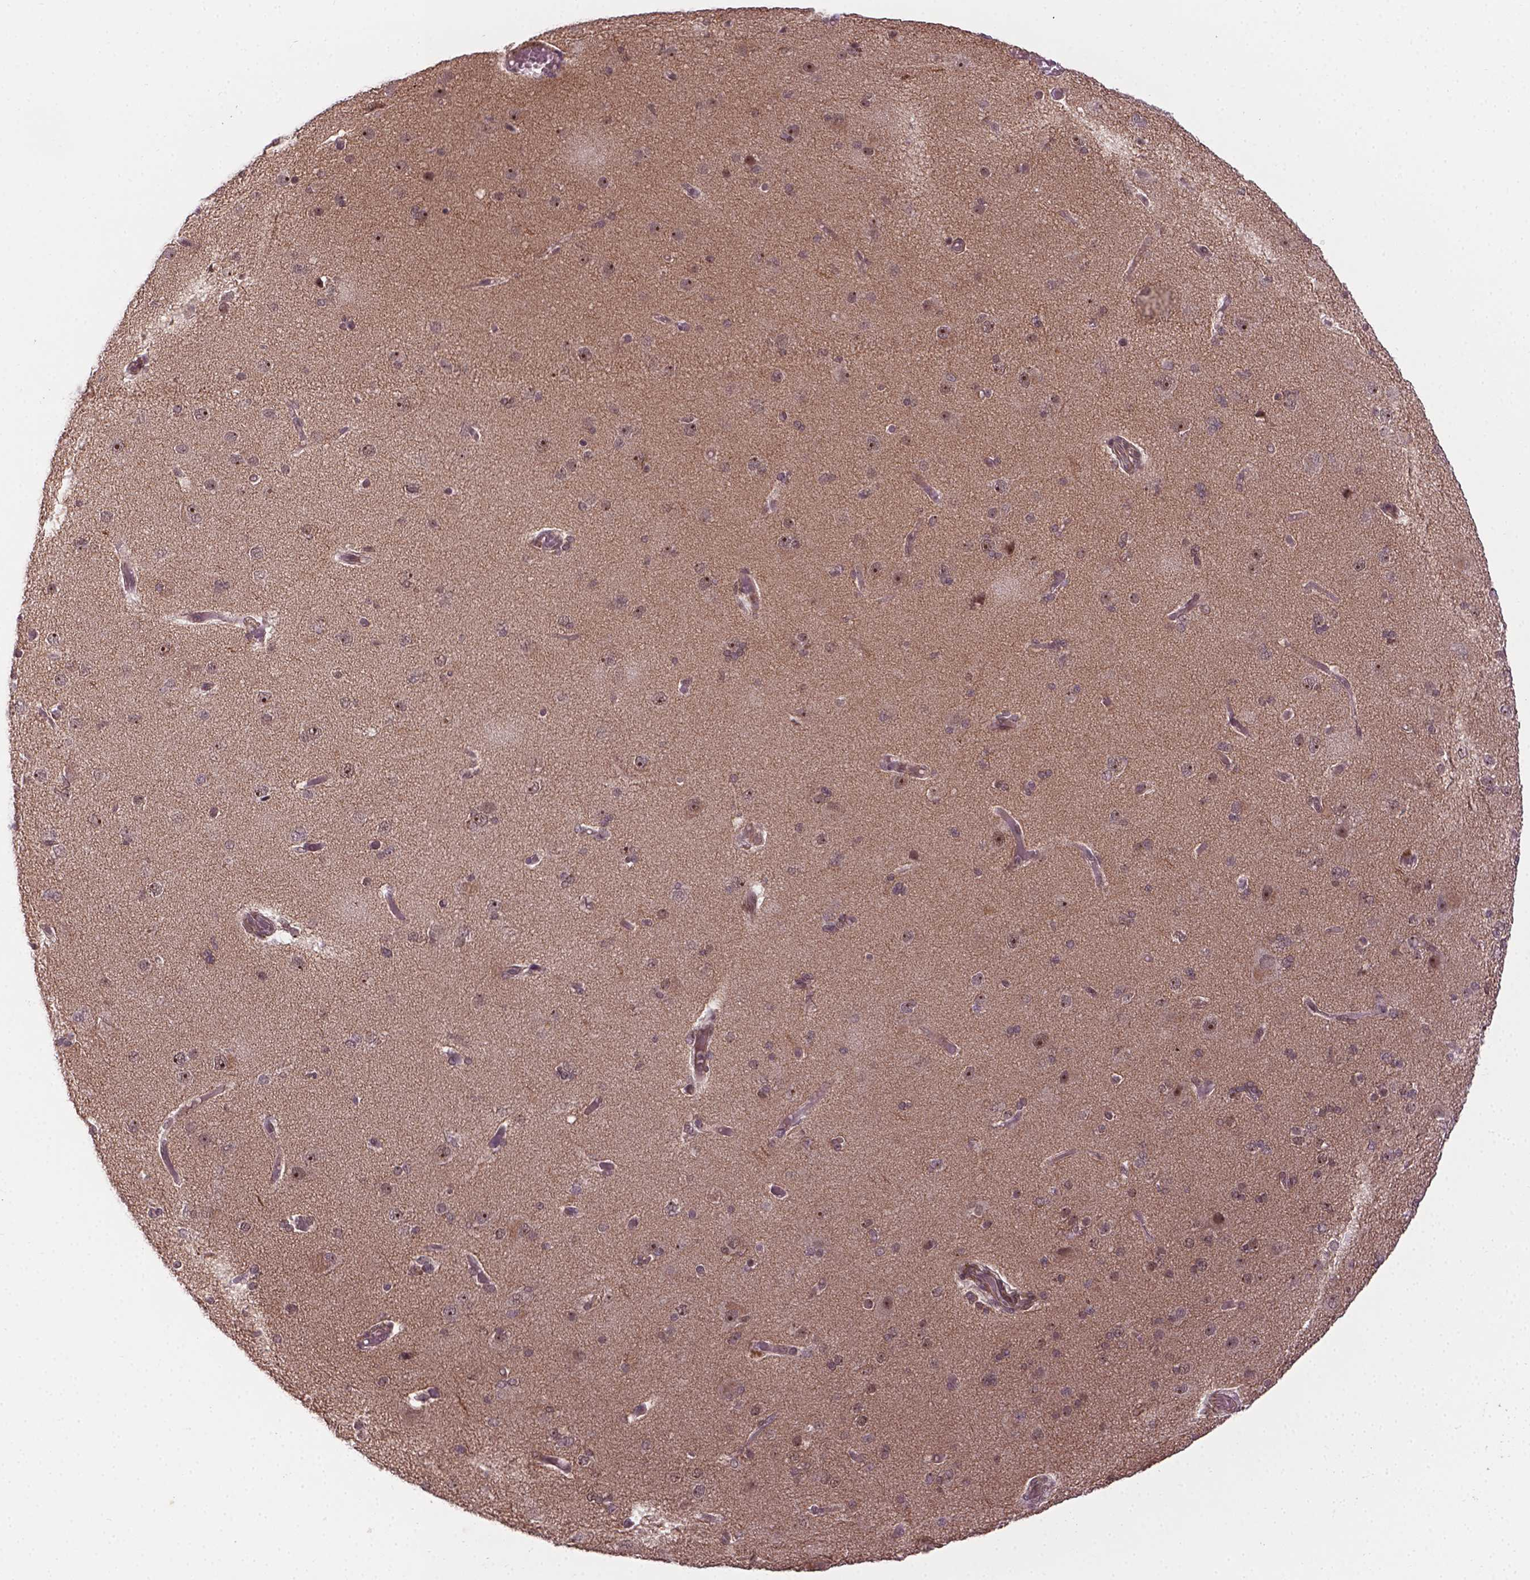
{"staining": {"intensity": "weak", "quantity": "<25%", "location": "nuclear"}, "tissue": "cerebral cortex", "cell_type": "Endothelial cells", "image_type": "normal", "snomed": [{"axis": "morphology", "description": "Normal tissue, NOS"}, {"axis": "morphology", "description": "Glioma, malignant, High grade"}, {"axis": "topography", "description": "Cerebral cortex"}], "caption": "Cerebral cortex stained for a protein using immunohistochemistry demonstrates no positivity endothelial cells.", "gene": "ANKRD54", "patient": {"sex": "male", "age": 71}}